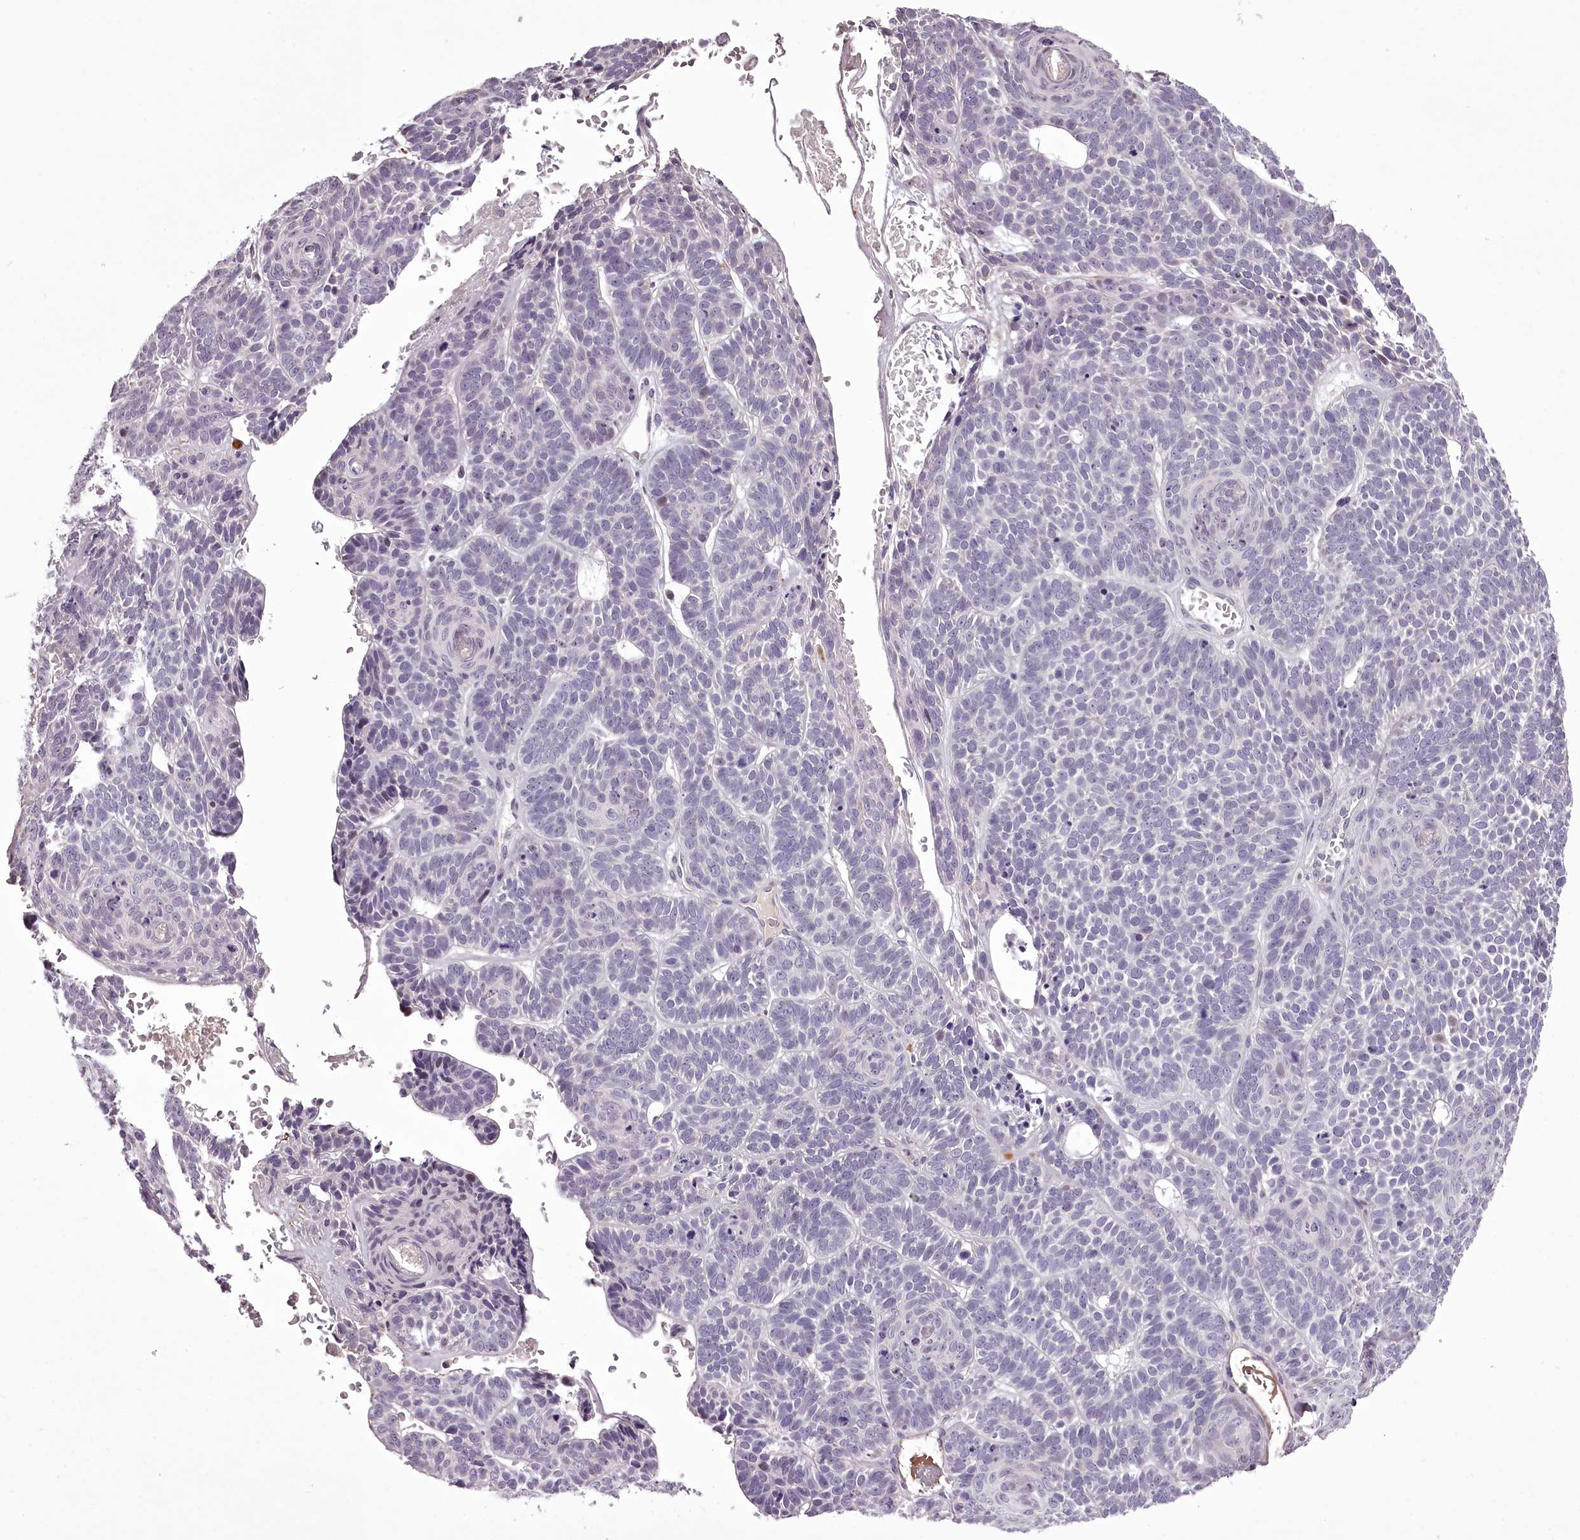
{"staining": {"intensity": "negative", "quantity": "none", "location": "none"}, "tissue": "skin cancer", "cell_type": "Tumor cells", "image_type": "cancer", "snomed": [{"axis": "morphology", "description": "Basal cell carcinoma"}, {"axis": "topography", "description": "Skin"}], "caption": "This is an immunohistochemistry photomicrograph of human basal cell carcinoma (skin). There is no staining in tumor cells.", "gene": "C1orf56", "patient": {"sex": "male", "age": 85}}